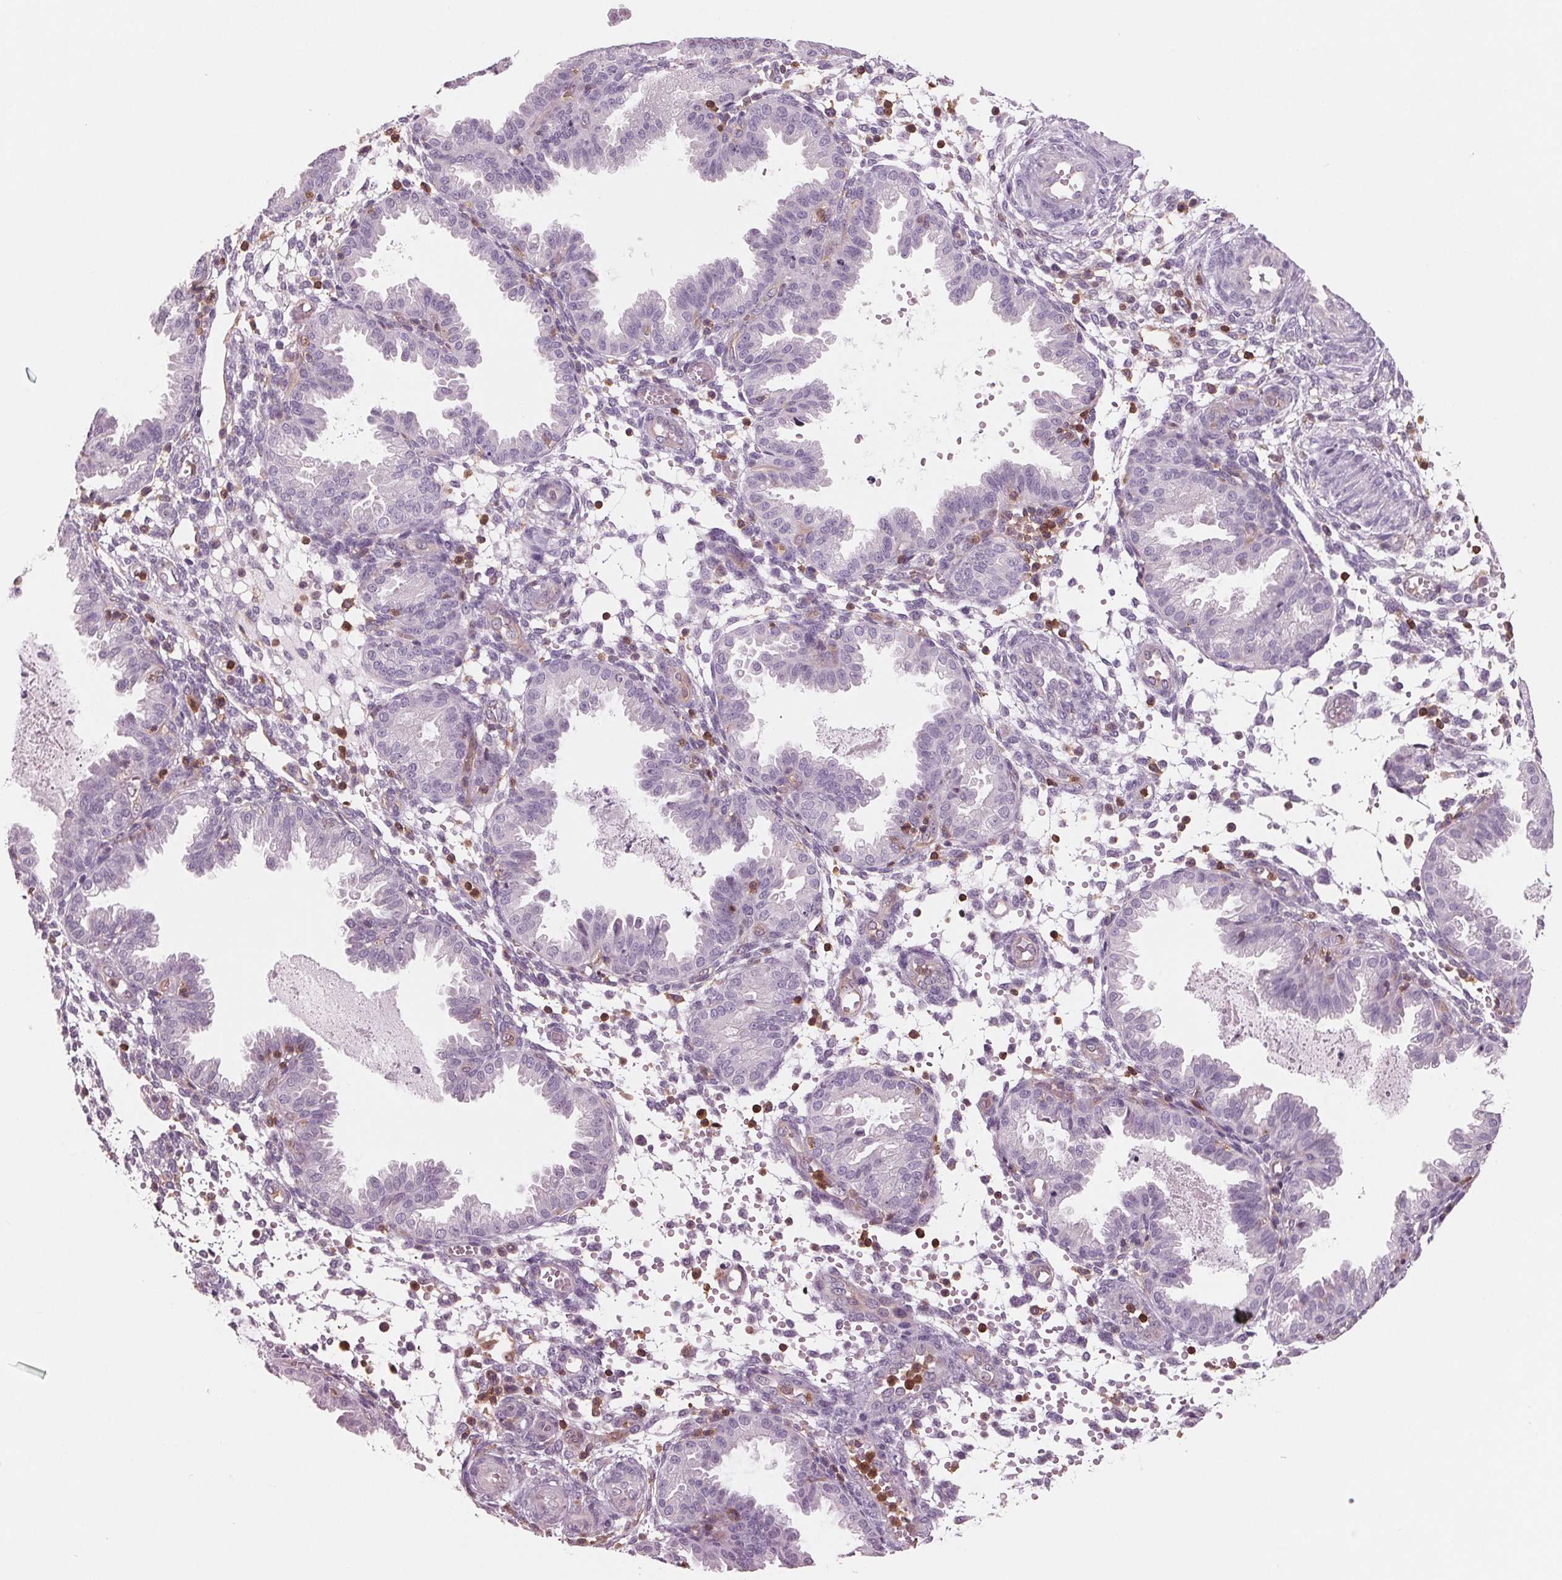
{"staining": {"intensity": "negative", "quantity": "none", "location": "none"}, "tissue": "endometrium", "cell_type": "Cells in endometrial stroma", "image_type": "normal", "snomed": [{"axis": "morphology", "description": "Normal tissue, NOS"}, {"axis": "topography", "description": "Endometrium"}], "caption": "High magnification brightfield microscopy of unremarkable endometrium stained with DAB (brown) and counterstained with hematoxylin (blue): cells in endometrial stroma show no significant staining. (DAB (3,3'-diaminobenzidine) IHC, high magnification).", "gene": "ARHGAP25", "patient": {"sex": "female", "age": 33}}